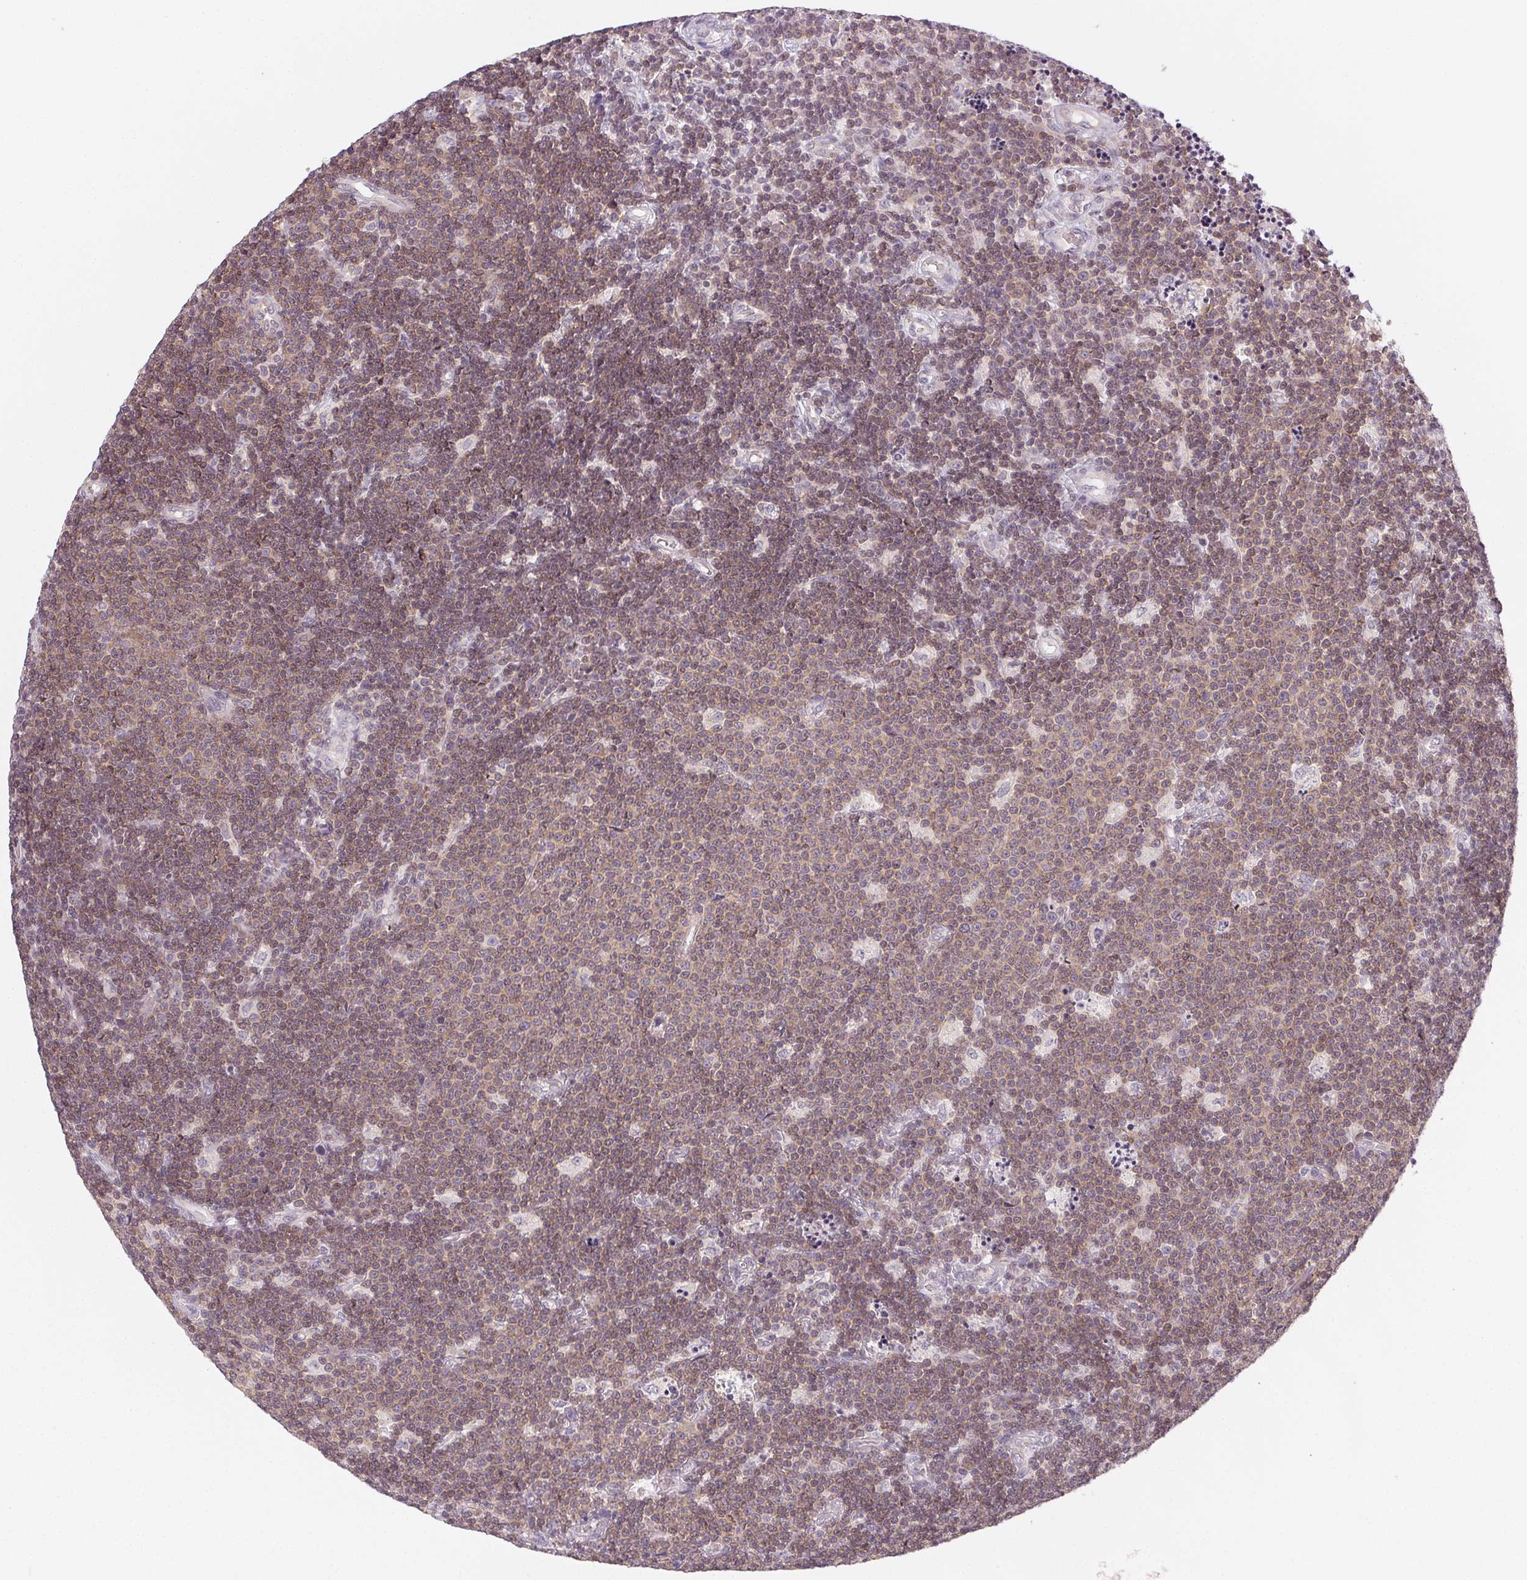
{"staining": {"intensity": "weak", "quantity": ">75%", "location": "cytoplasmic/membranous"}, "tissue": "lymphoma", "cell_type": "Tumor cells", "image_type": "cancer", "snomed": [{"axis": "morphology", "description": "Malignant lymphoma, non-Hodgkin's type, Low grade"}, {"axis": "topography", "description": "Brain"}], "caption": "Lymphoma tissue shows weak cytoplasmic/membranous staining in approximately >75% of tumor cells, visualized by immunohistochemistry.", "gene": "NCOA4", "patient": {"sex": "female", "age": 66}}